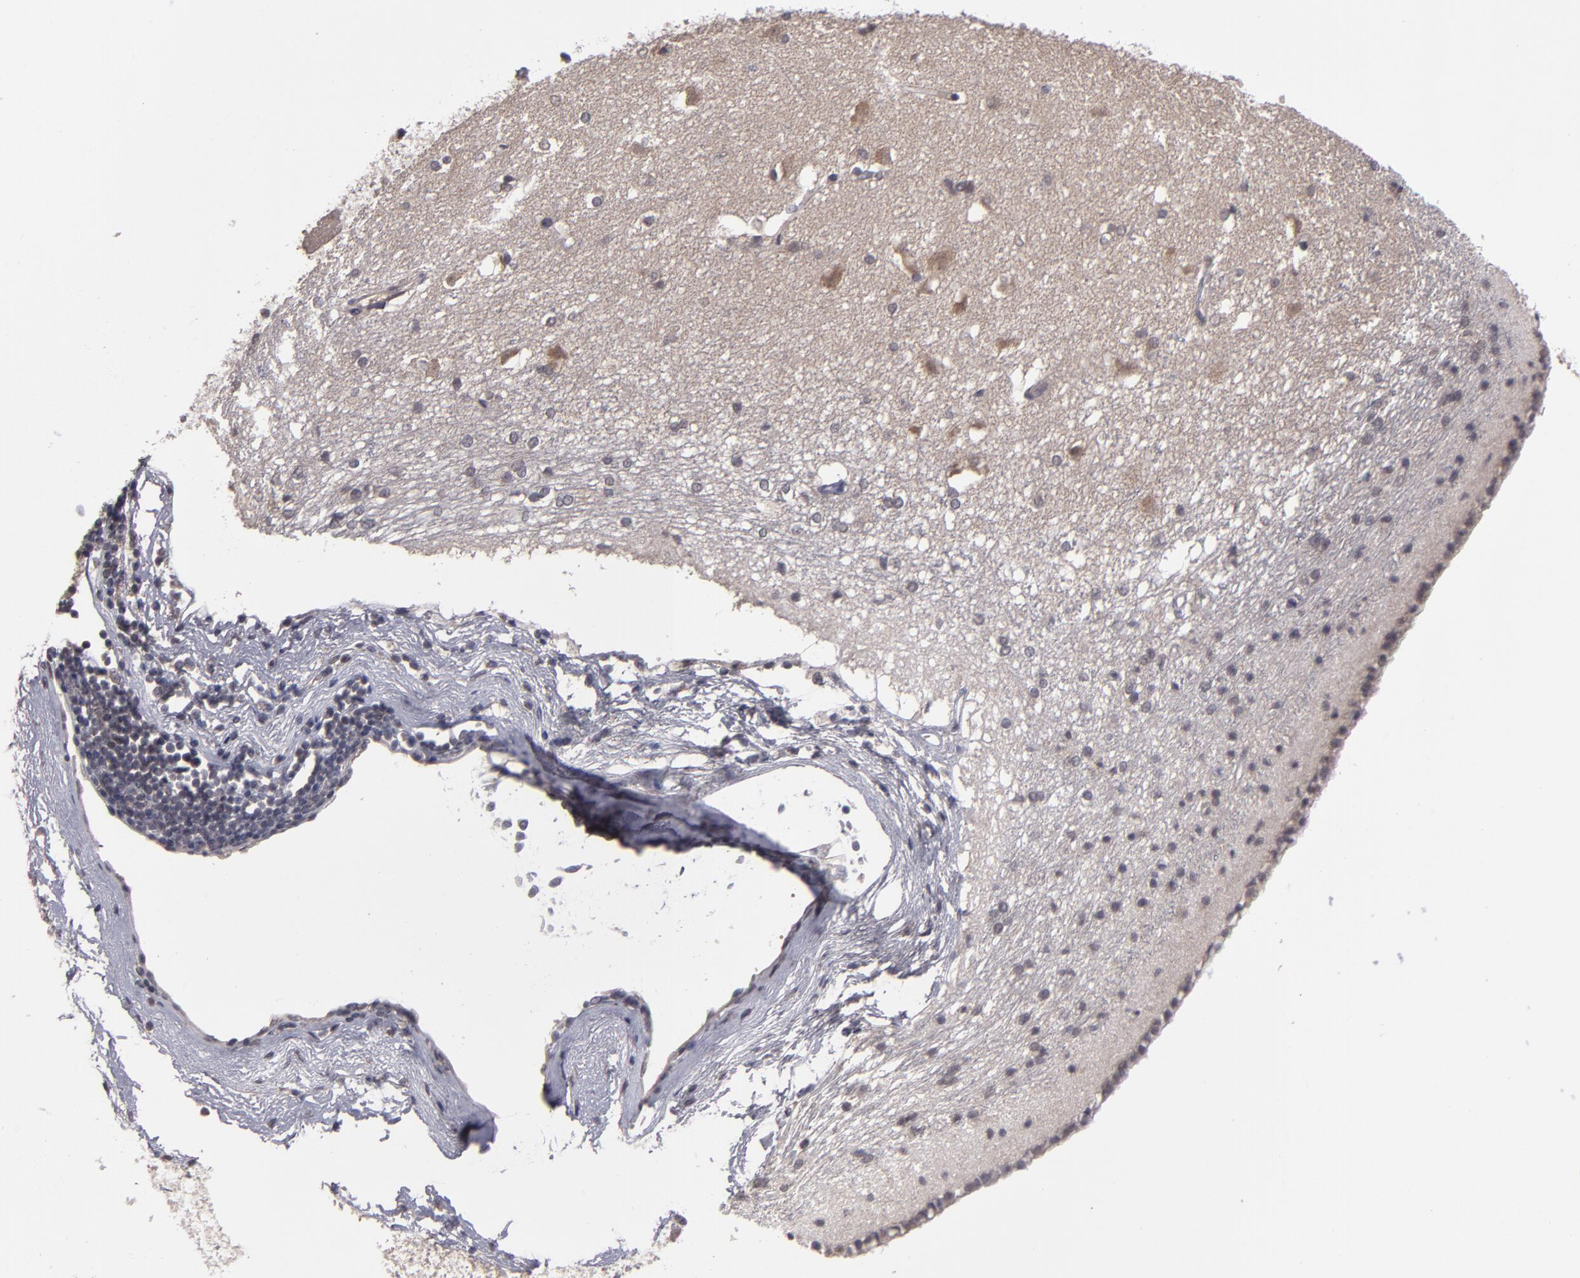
{"staining": {"intensity": "negative", "quantity": "none", "location": "none"}, "tissue": "caudate", "cell_type": "Glial cells", "image_type": "normal", "snomed": [{"axis": "morphology", "description": "Normal tissue, NOS"}, {"axis": "topography", "description": "Lateral ventricle wall"}], "caption": "A micrograph of human caudate is negative for staining in glial cells. (IHC, brightfield microscopy, high magnification).", "gene": "TYMS", "patient": {"sex": "female", "age": 19}}